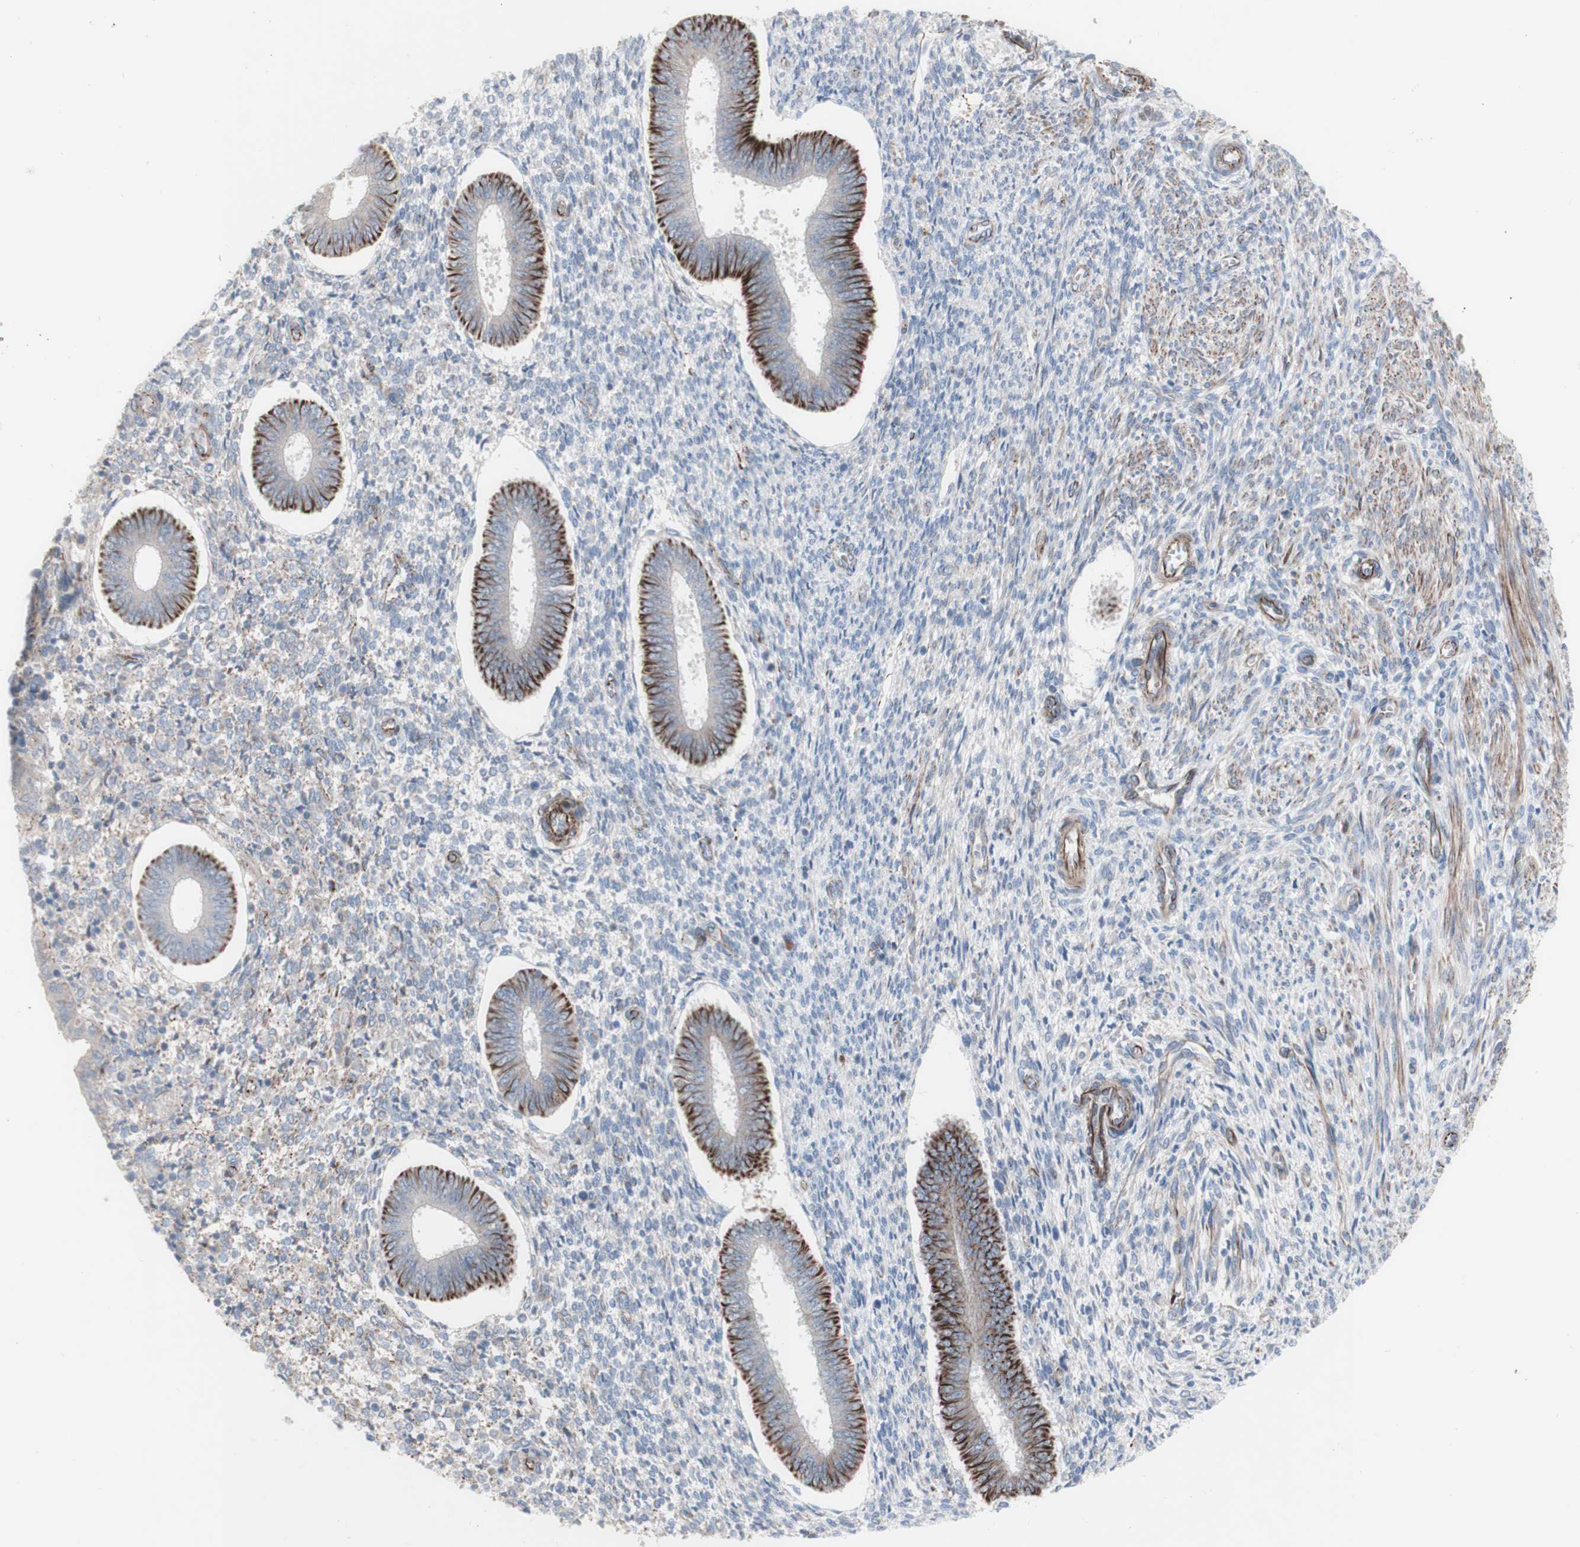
{"staining": {"intensity": "weak", "quantity": "<25%", "location": "cytoplasmic/membranous"}, "tissue": "endometrium", "cell_type": "Cells in endometrial stroma", "image_type": "normal", "snomed": [{"axis": "morphology", "description": "Normal tissue, NOS"}, {"axis": "topography", "description": "Endometrium"}], "caption": "Micrograph shows no significant protein expression in cells in endometrial stroma of benign endometrium. (Brightfield microscopy of DAB (3,3'-diaminobenzidine) IHC at high magnification).", "gene": "AGPAT5", "patient": {"sex": "female", "age": 35}}